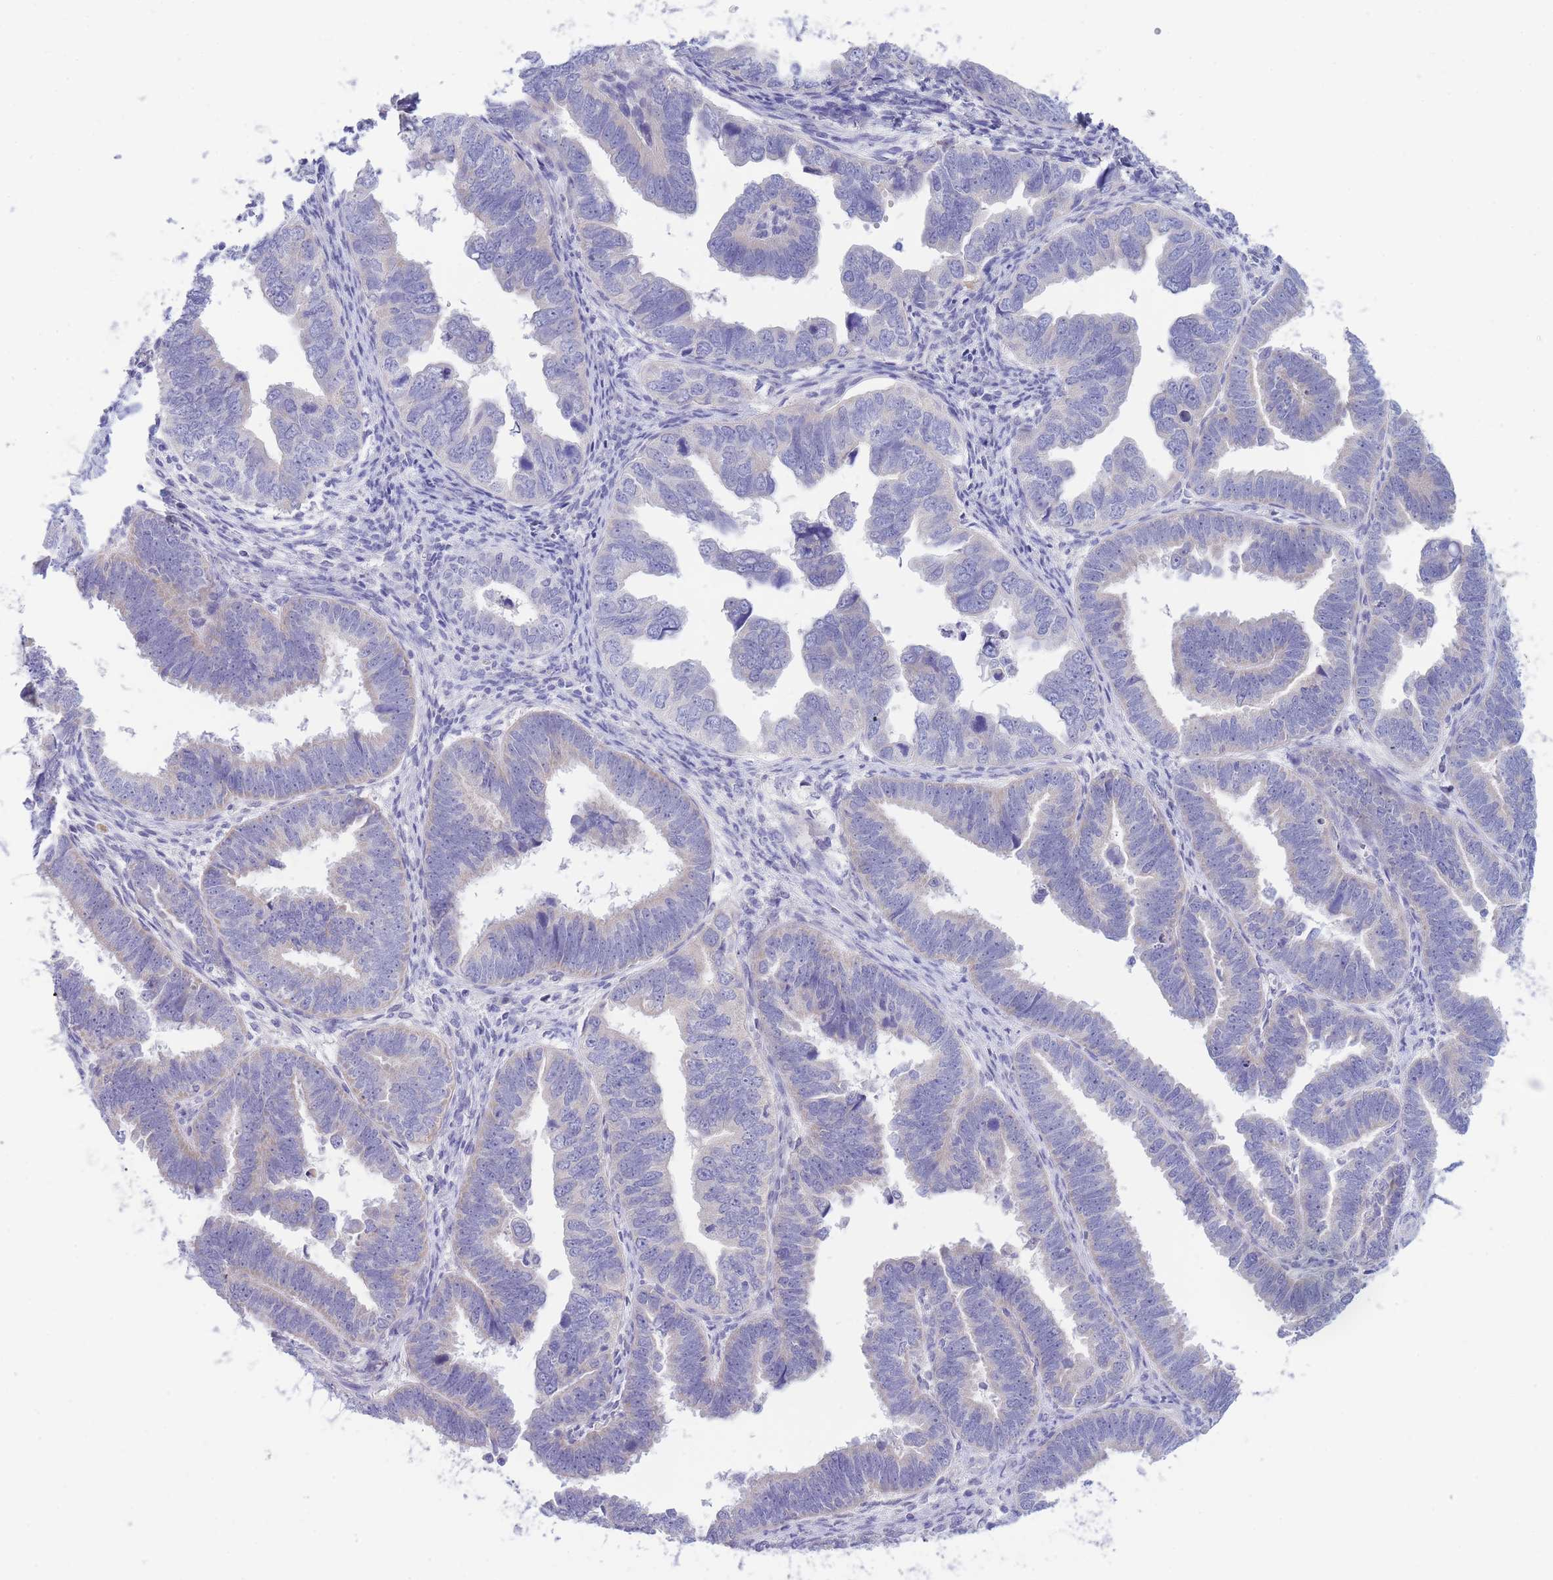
{"staining": {"intensity": "negative", "quantity": "none", "location": "none"}, "tissue": "endometrial cancer", "cell_type": "Tumor cells", "image_type": "cancer", "snomed": [{"axis": "morphology", "description": "Adenocarcinoma, NOS"}, {"axis": "topography", "description": "Endometrium"}], "caption": "This is an IHC histopathology image of endometrial cancer (adenocarcinoma). There is no positivity in tumor cells.", "gene": "PCDHB3", "patient": {"sex": "female", "age": 75}}